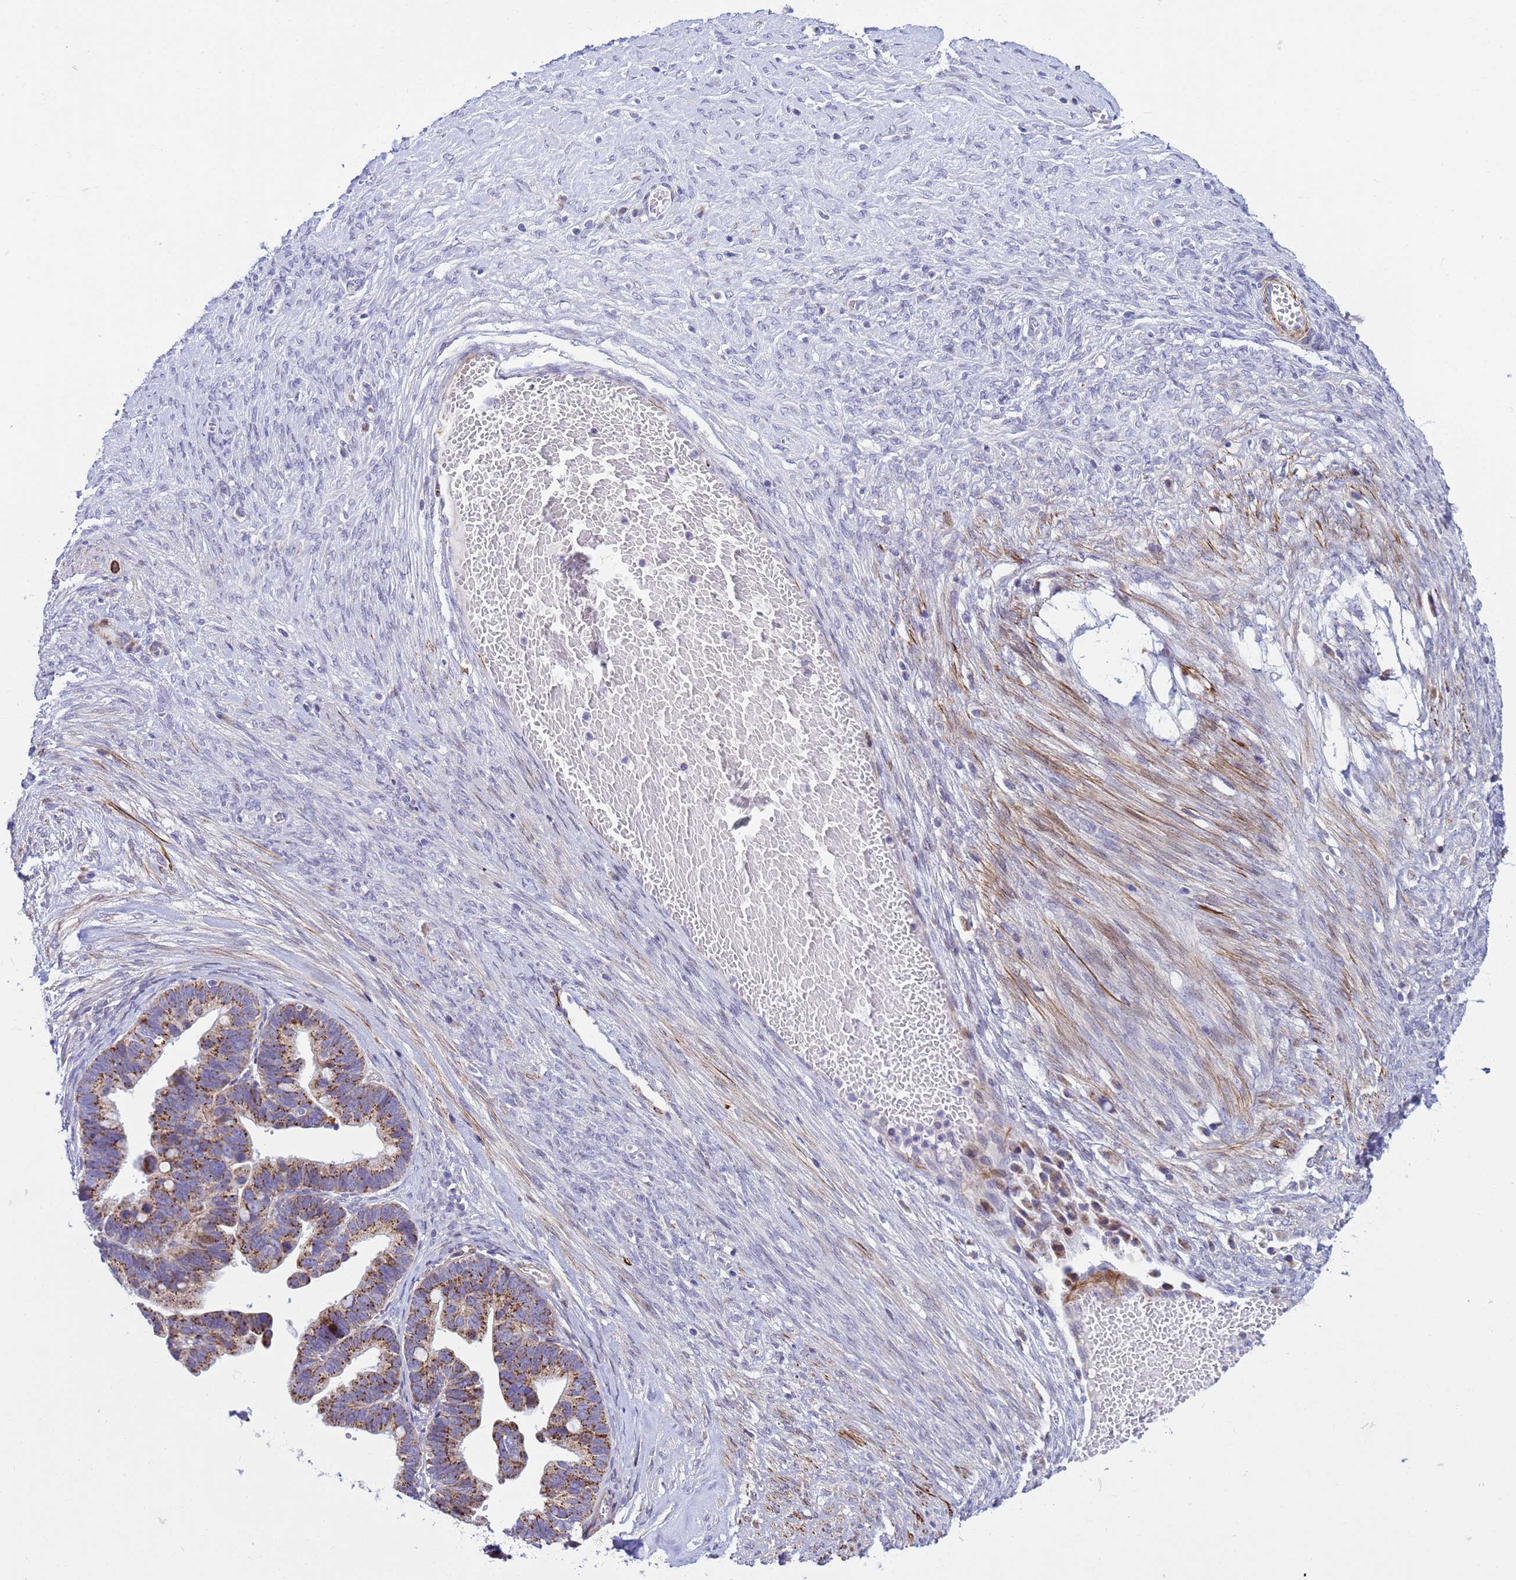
{"staining": {"intensity": "moderate", "quantity": ">75%", "location": "cytoplasmic/membranous"}, "tissue": "ovarian cancer", "cell_type": "Tumor cells", "image_type": "cancer", "snomed": [{"axis": "morphology", "description": "Cystadenocarcinoma, serous, NOS"}, {"axis": "topography", "description": "Ovary"}], "caption": "Human ovarian serous cystadenocarcinoma stained with a protein marker exhibits moderate staining in tumor cells.", "gene": "P2RX7", "patient": {"sex": "female", "age": 56}}